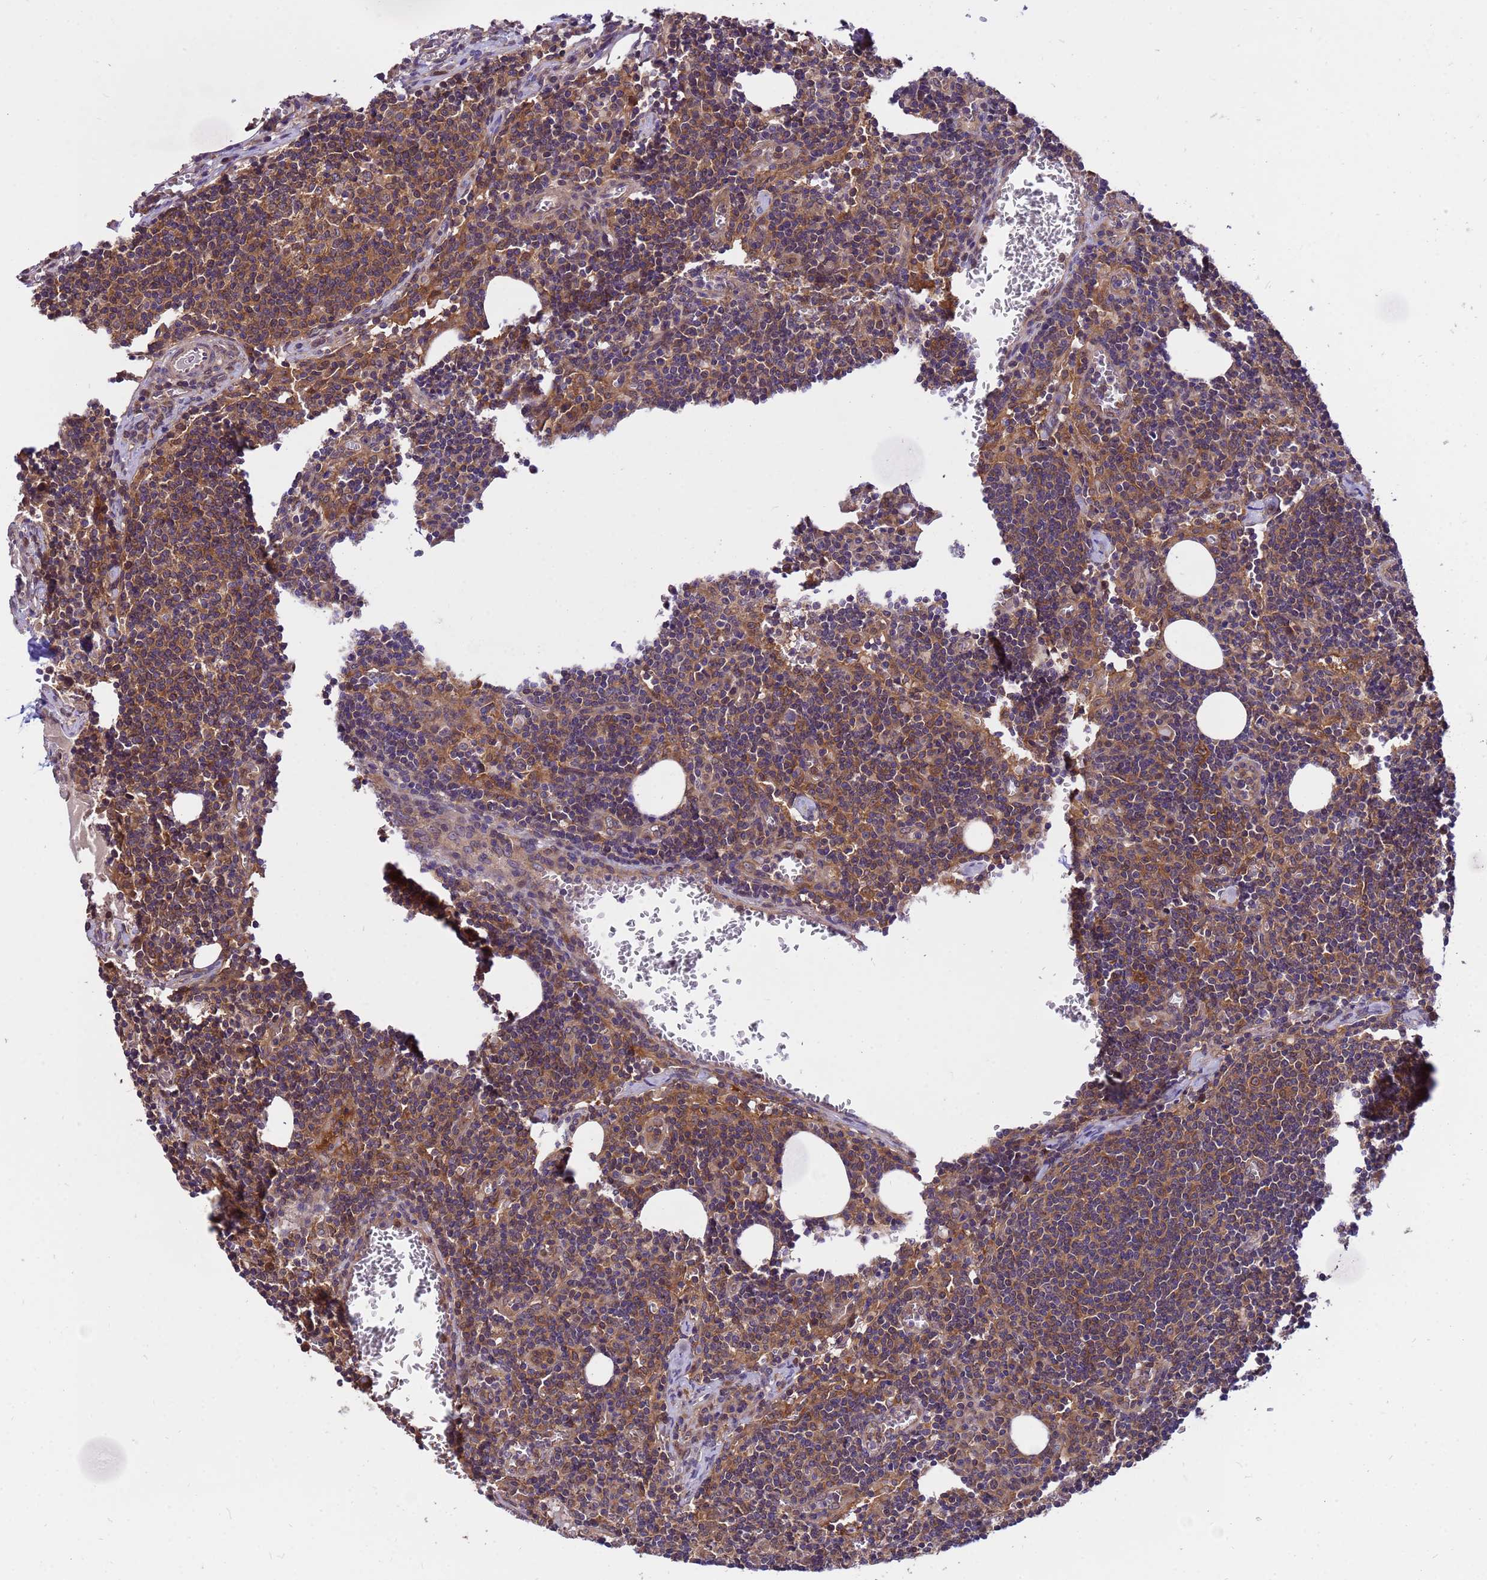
{"staining": {"intensity": "moderate", "quantity": ">75%", "location": "cytoplasmic/membranous"}, "tissue": "lymph node", "cell_type": "Germinal center cells", "image_type": "normal", "snomed": [{"axis": "morphology", "description": "Normal tissue, NOS"}, {"axis": "topography", "description": "Lymph node"}], "caption": "A brown stain highlights moderate cytoplasmic/membranous positivity of a protein in germinal center cells of benign human lymph node. (brown staining indicates protein expression, while blue staining denotes nuclei).", "gene": "GET3", "patient": {"sex": "female", "age": 27}}